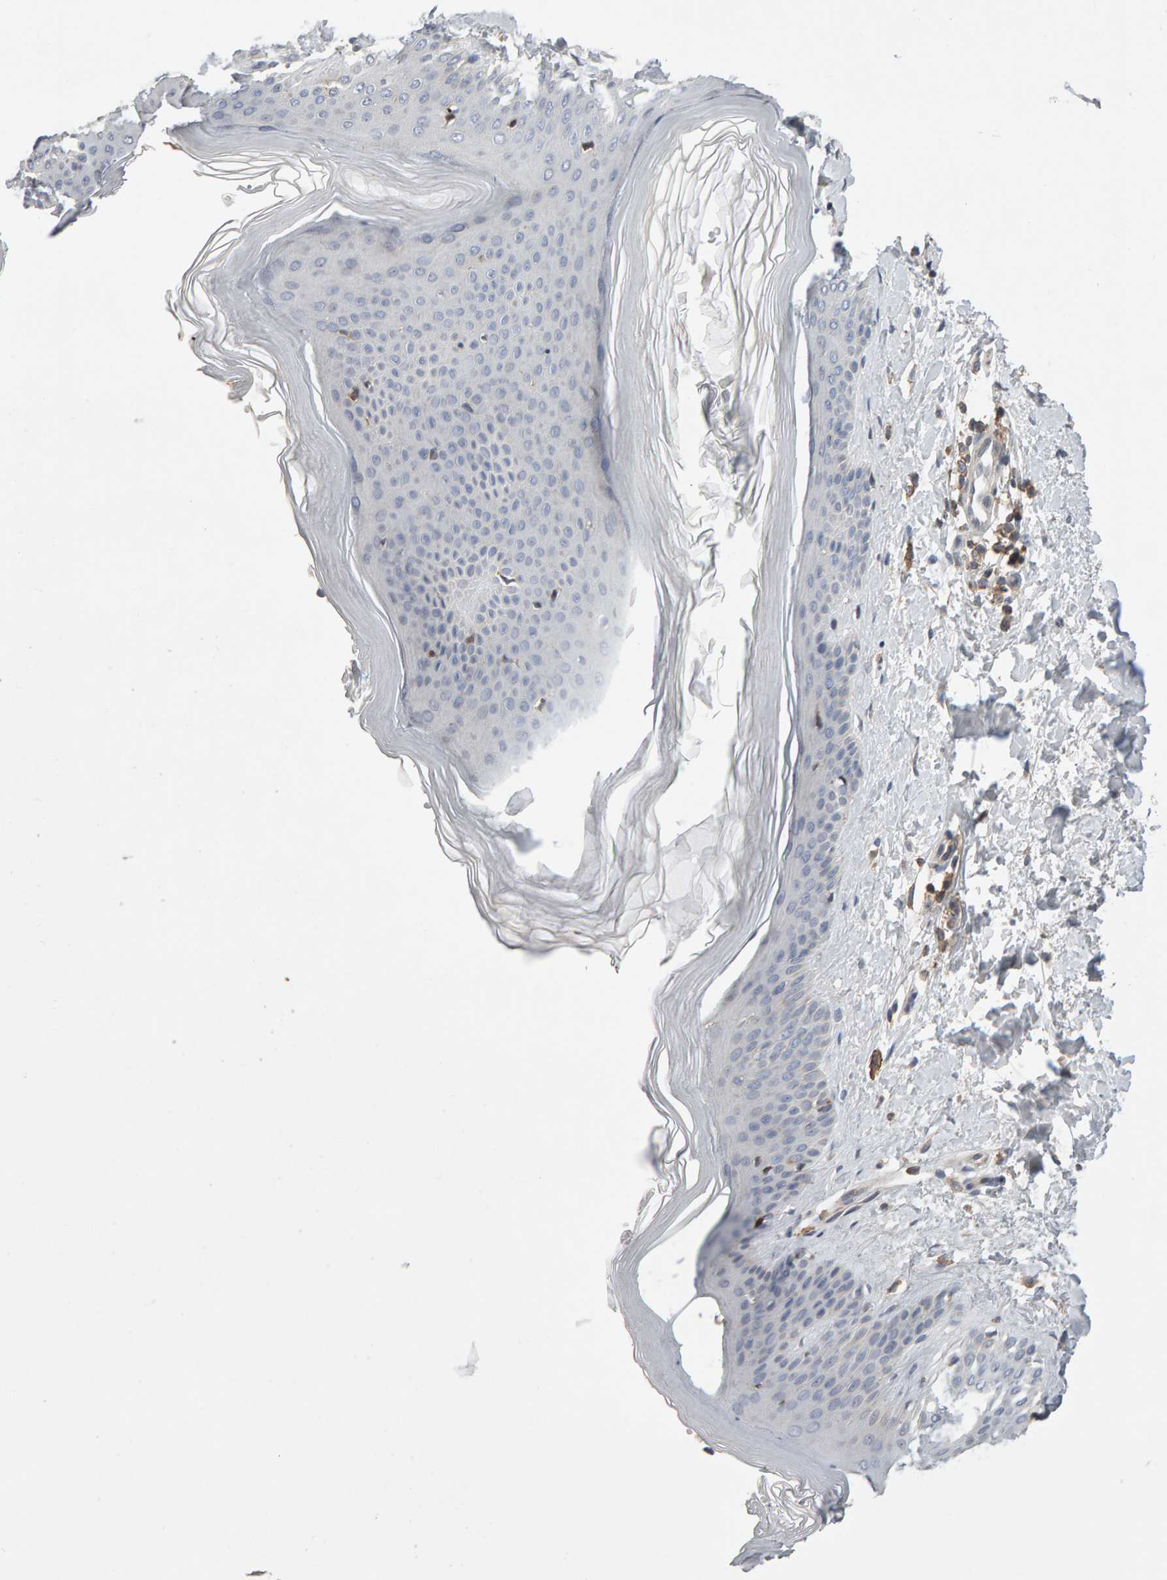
{"staining": {"intensity": "weak", "quantity": "<25%", "location": "cytoplasmic/membranous"}, "tissue": "skin", "cell_type": "Fibroblasts", "image_type": "normal", "snomed": [{"axis": "morphology", "description": "Normal tissue, NOS"}, {"axis": "morphology", "description": "Malignant melanoma, Metastatic site"}, {"axis": "topography", "description": "Skin"}], "caption": "Image shows no protein positivity in fibroblasts of normal skin. Nuclei are stained in blue.", "gene": "NUDCD1", "patient": {"sex": "male", "age": 41}}